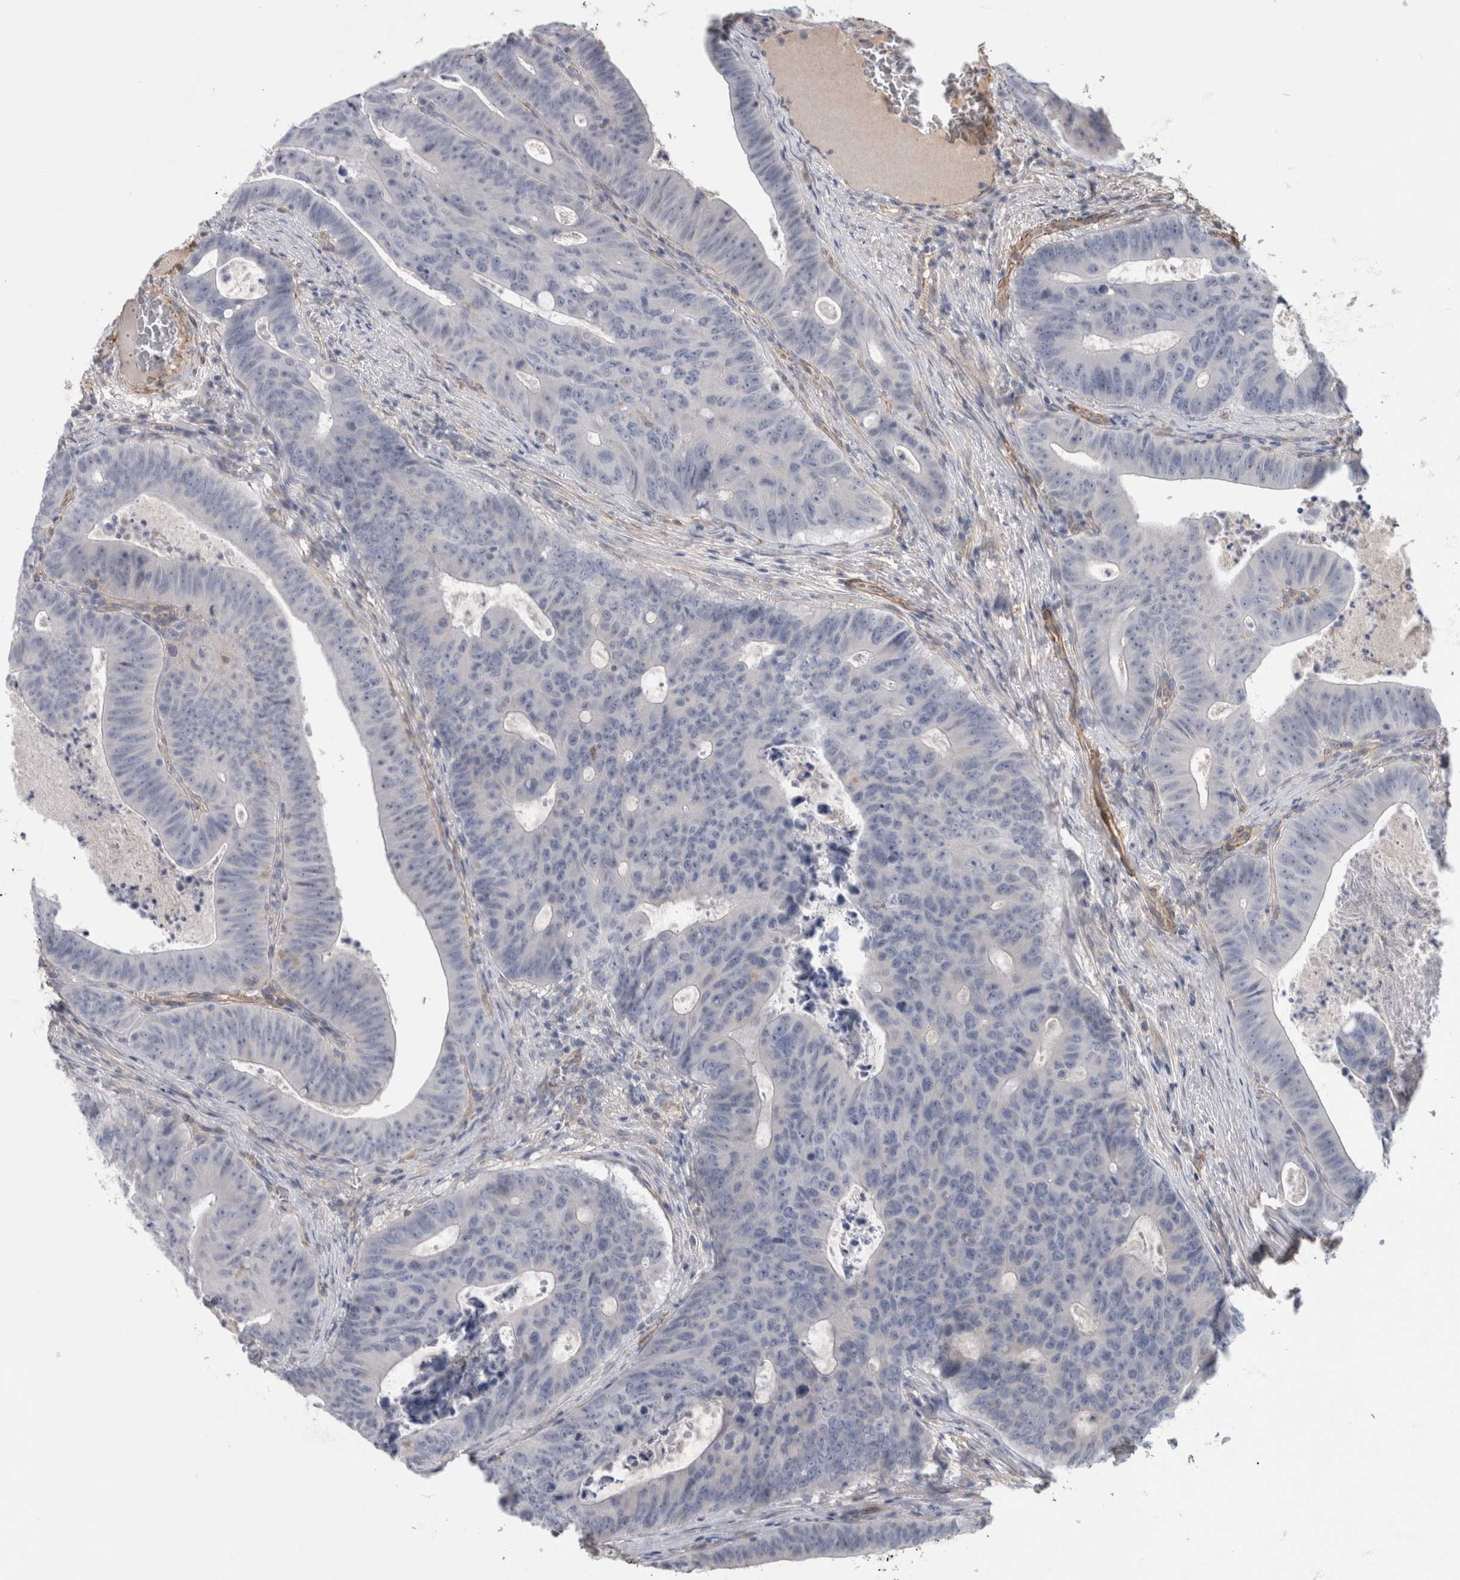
{"staining": {"intensity": "negative", "quantity": "none", "location": "none"}, "tissue": "colorectal cancer", "cell_type": "Tumor cells", "image_type": "cancer", "snomed": [{"axis": "morphology", "description": "Adenocarcinoma, NOS"}, {"axis": "topography", "description": "Colon"}], "caption": "IHC of human adenocarcinoma (colorectal) demonstrates no staining in tumor cells. (DAB IHC, high magnification).", "gene": "ANKFY1", "patient": {"sex": "male", "age": 87}}